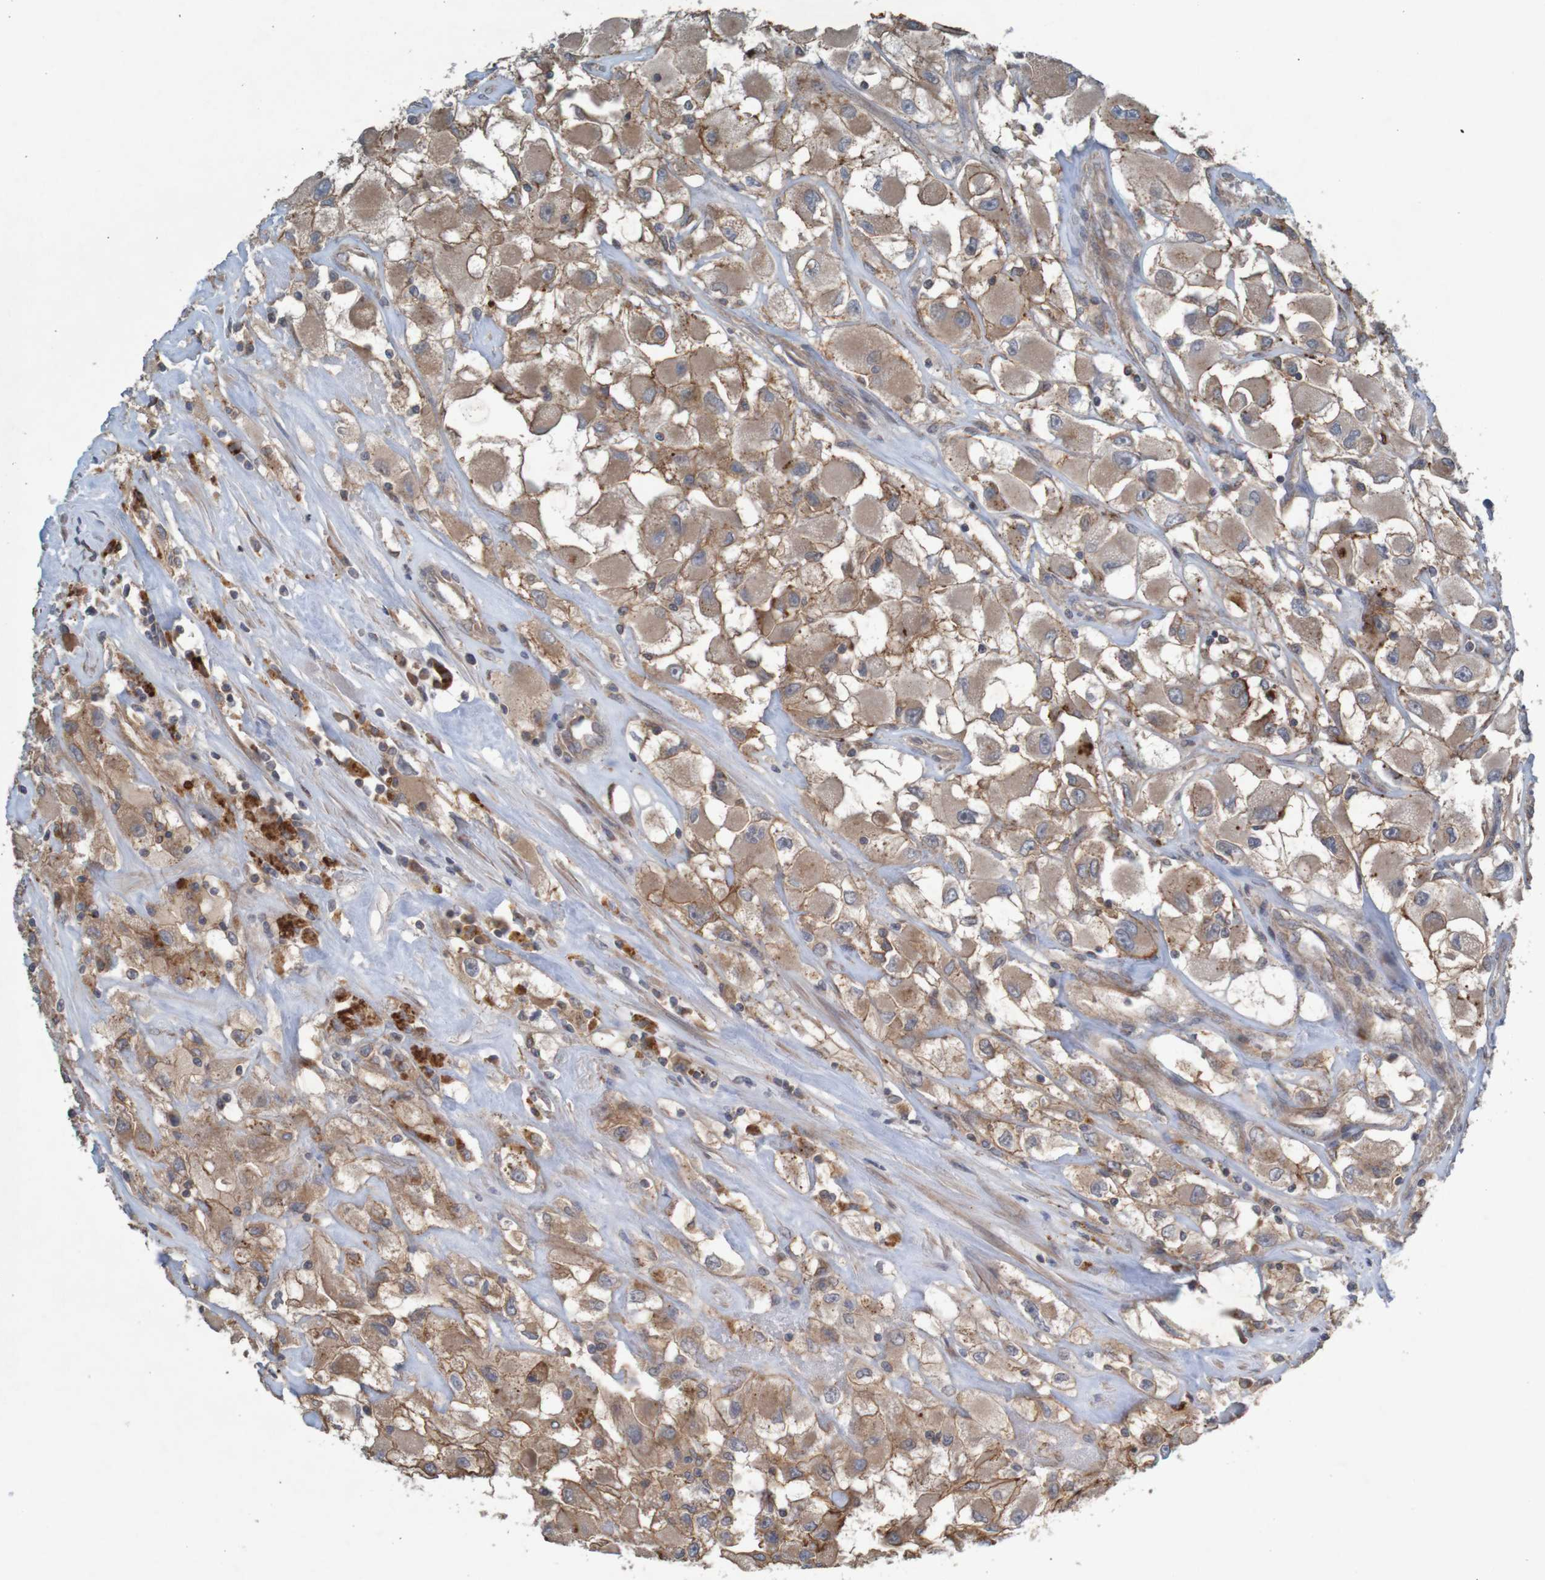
{"staining": {"intensity": "moderate", "quantity": ">75%", "location": "cytoplasmic/membranous"}, "tissue": "renal cancer", "cell_type": "Tumor cells", "image_type": "cancer", "snomed": [{"axis": "morphology", "description": "Adenocarcinoma, NOS"}, {"axis": "topography", "description": "Kidney"}], "caption": "Immunohistochemistry (IHC) of human adenocarcinoma (renal) demonstrates medium levels of moderate cytoplasmic/membranous expression in approximately >75% of tumor cells.", "gene": "B3GAT2", "patient": {"sex": "female", "age": 52}}